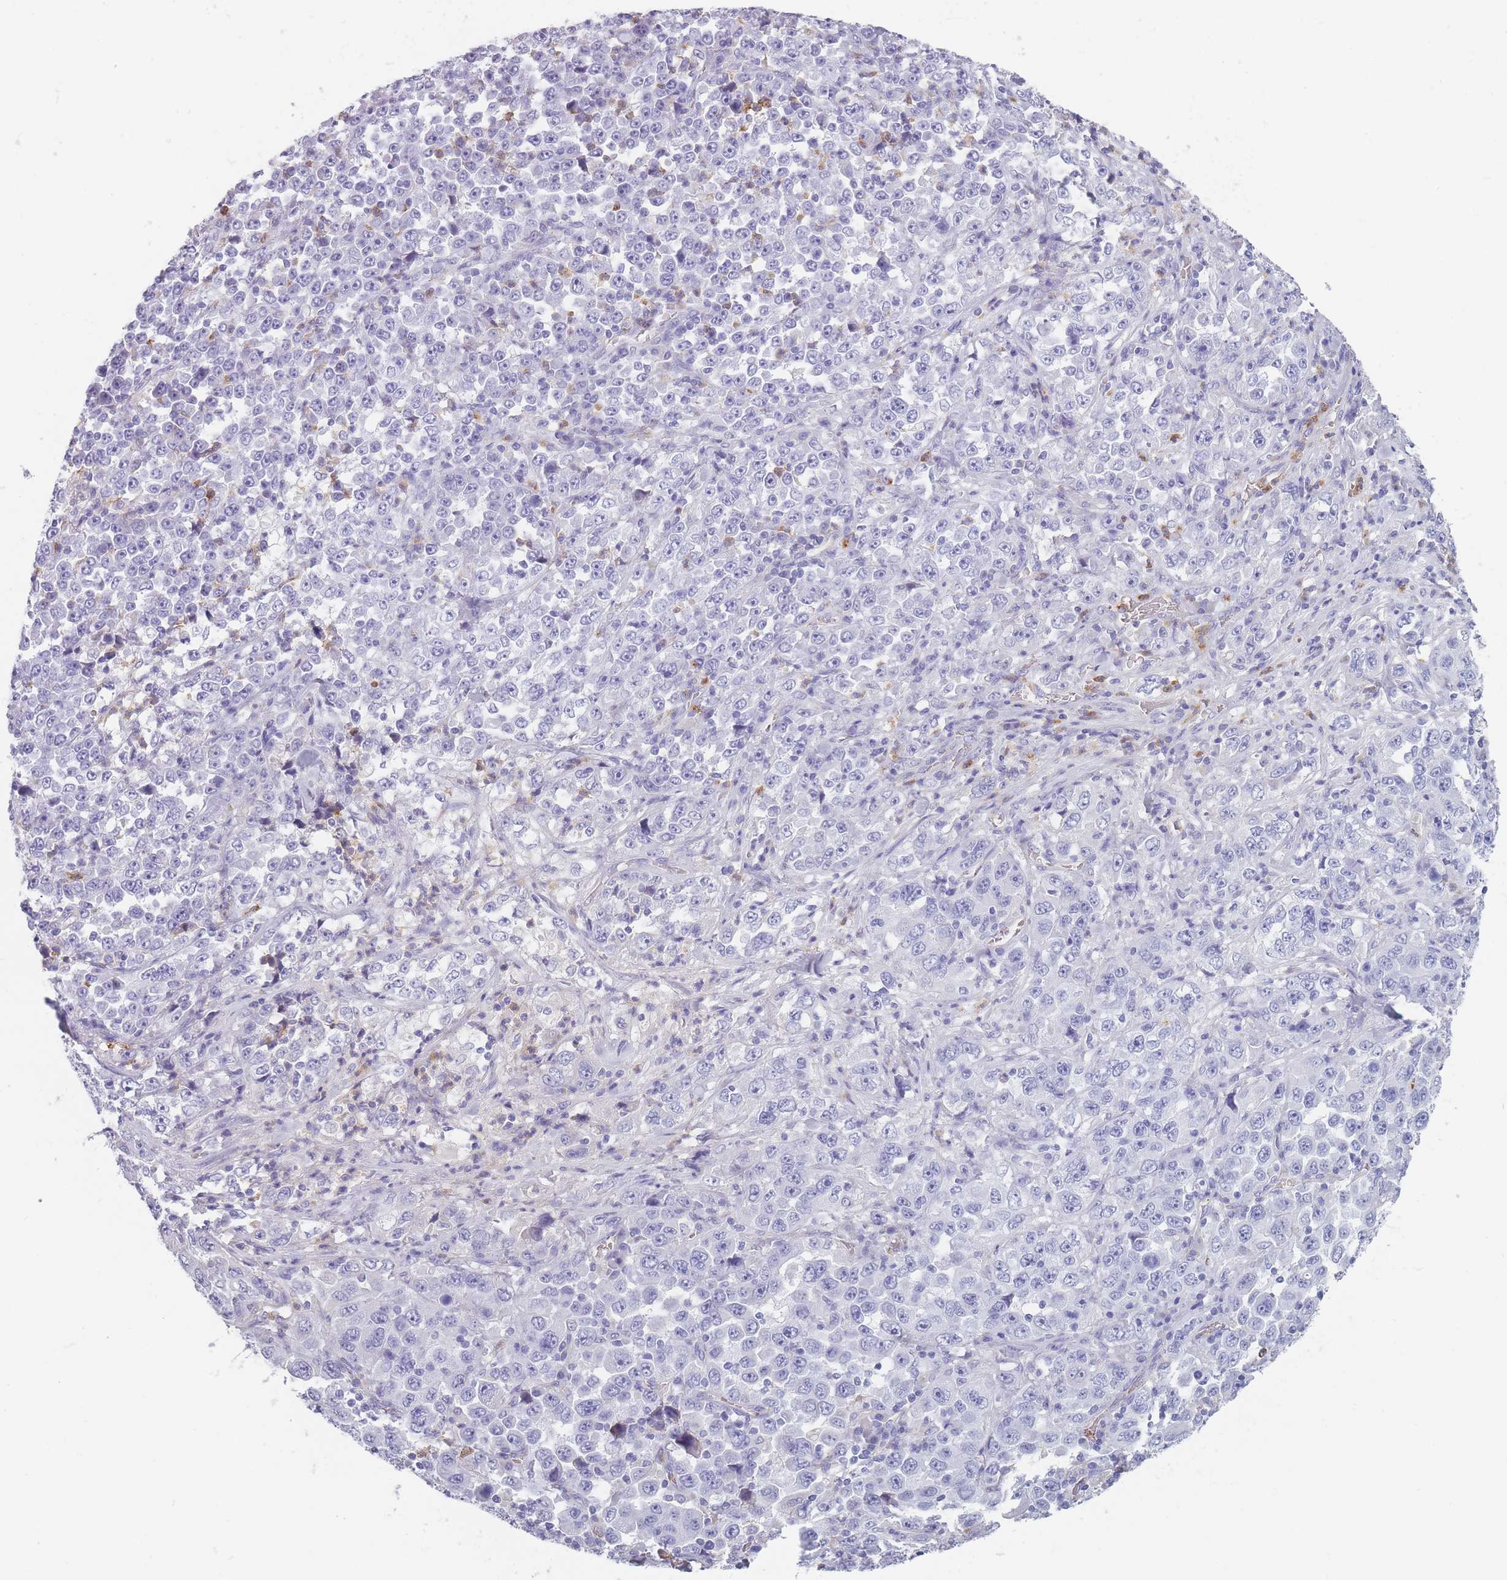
{"staining": {"intensity": "negative", "quantity": "none", "location": "none"}, "tissue": "stomach cancer", "cell_type": "Tumor cells", "image_type": "cancer", "snomed": [{"axis": "morphology", "description": "Normal tissue, NOS"}, {"axis": "morphology", "description": "Adenocarcinoma, NOS"}, {"axis": "topography", "description": "Stomach, upper"}, {"axis": "topography", "description": "Stomach"}], "caption": "IHC micrograph of human stomach cancer stained for a protein (brown), which shows no positivity in tumor cells.", "gene": "CR1L", "patient": {"sex": "male", "age": 59}}